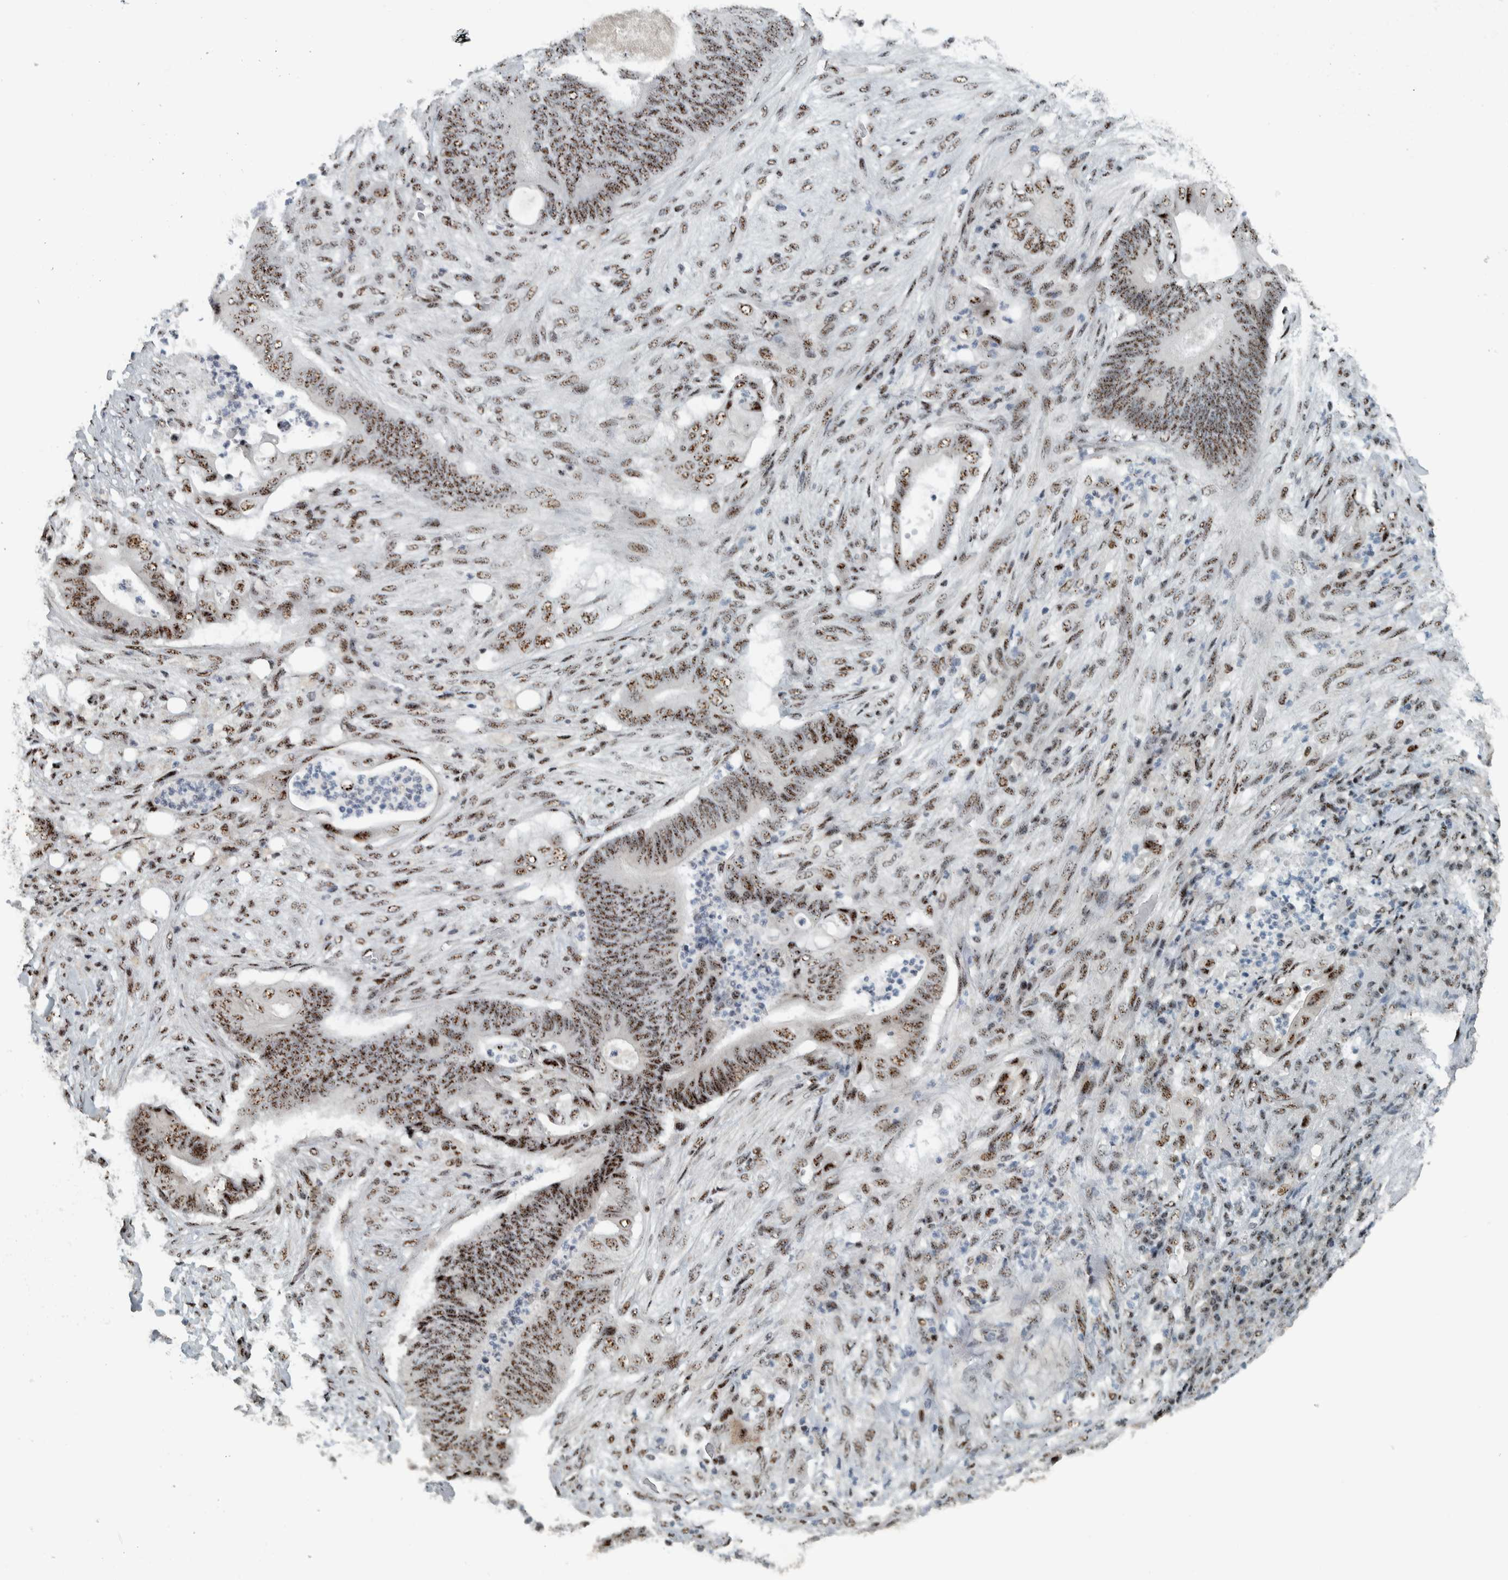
{"staining": {"intensity": "moderate", "quantity": ">75%", "location": "nuclear"}, "tissue": "stomach cancer", "cell_type": "Tumor cells", "image_type": "cancer", "snomed": [{"axis": "morphology", "description": "Adenocarcinoma, NOS"}, {"axis": "topography", "description": "Stomach"}], "caption": "Immunohistochemistry (IHC) photomicrograph of neoplastic tissue: stomach cancer stained using immunohistochemistry exhibits medium levels of moderate protein expression localized specifically in the nuclear of tumor cells, appearing as a nuclear brown color.", "gene": "SON", "patient": {"sex": "female", "age": 73}}